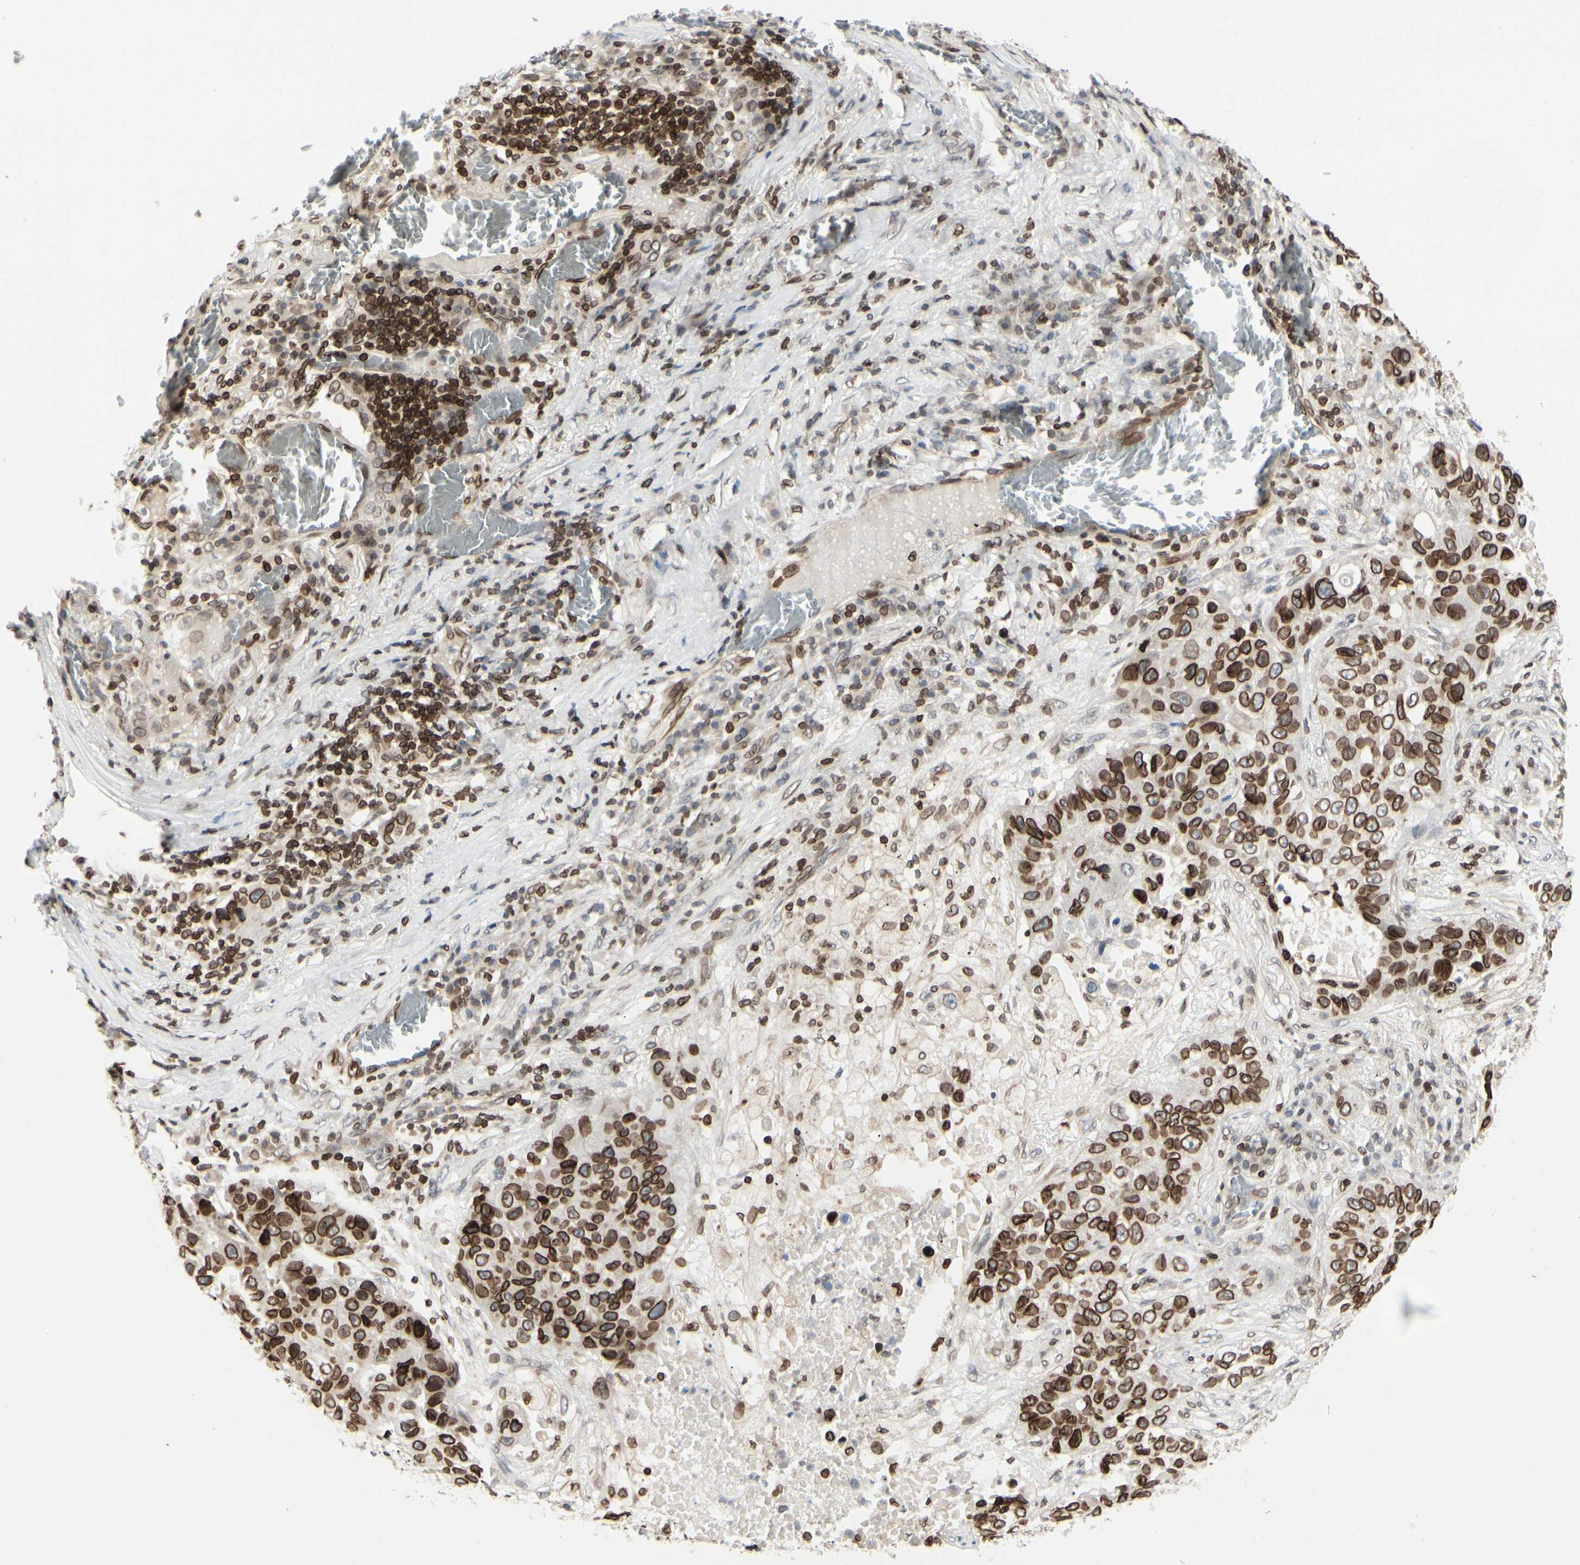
{"staining": {"intensity": "strong", "quantity": ">75%", "location": "cytoplasmic/membranous,nuclear"}, "tissue": "lung cancer", "cell_type": "Tumor cells", "image_type": "cancer", "snomed": [{"axis": "morphology", "description": "Squamous cell carcinoma, NOS"}, {"axis": "topography", "description": "Lung"}], "caption": "Approximately >75% of tumor cells in human lung cancer exhibit strong cytoplasmic/membranous and nuclear protein expression as visualized by brown immunohistochemical staining.", "gene": "TMPO", "patient": {"sex": "male", "age": 57}}